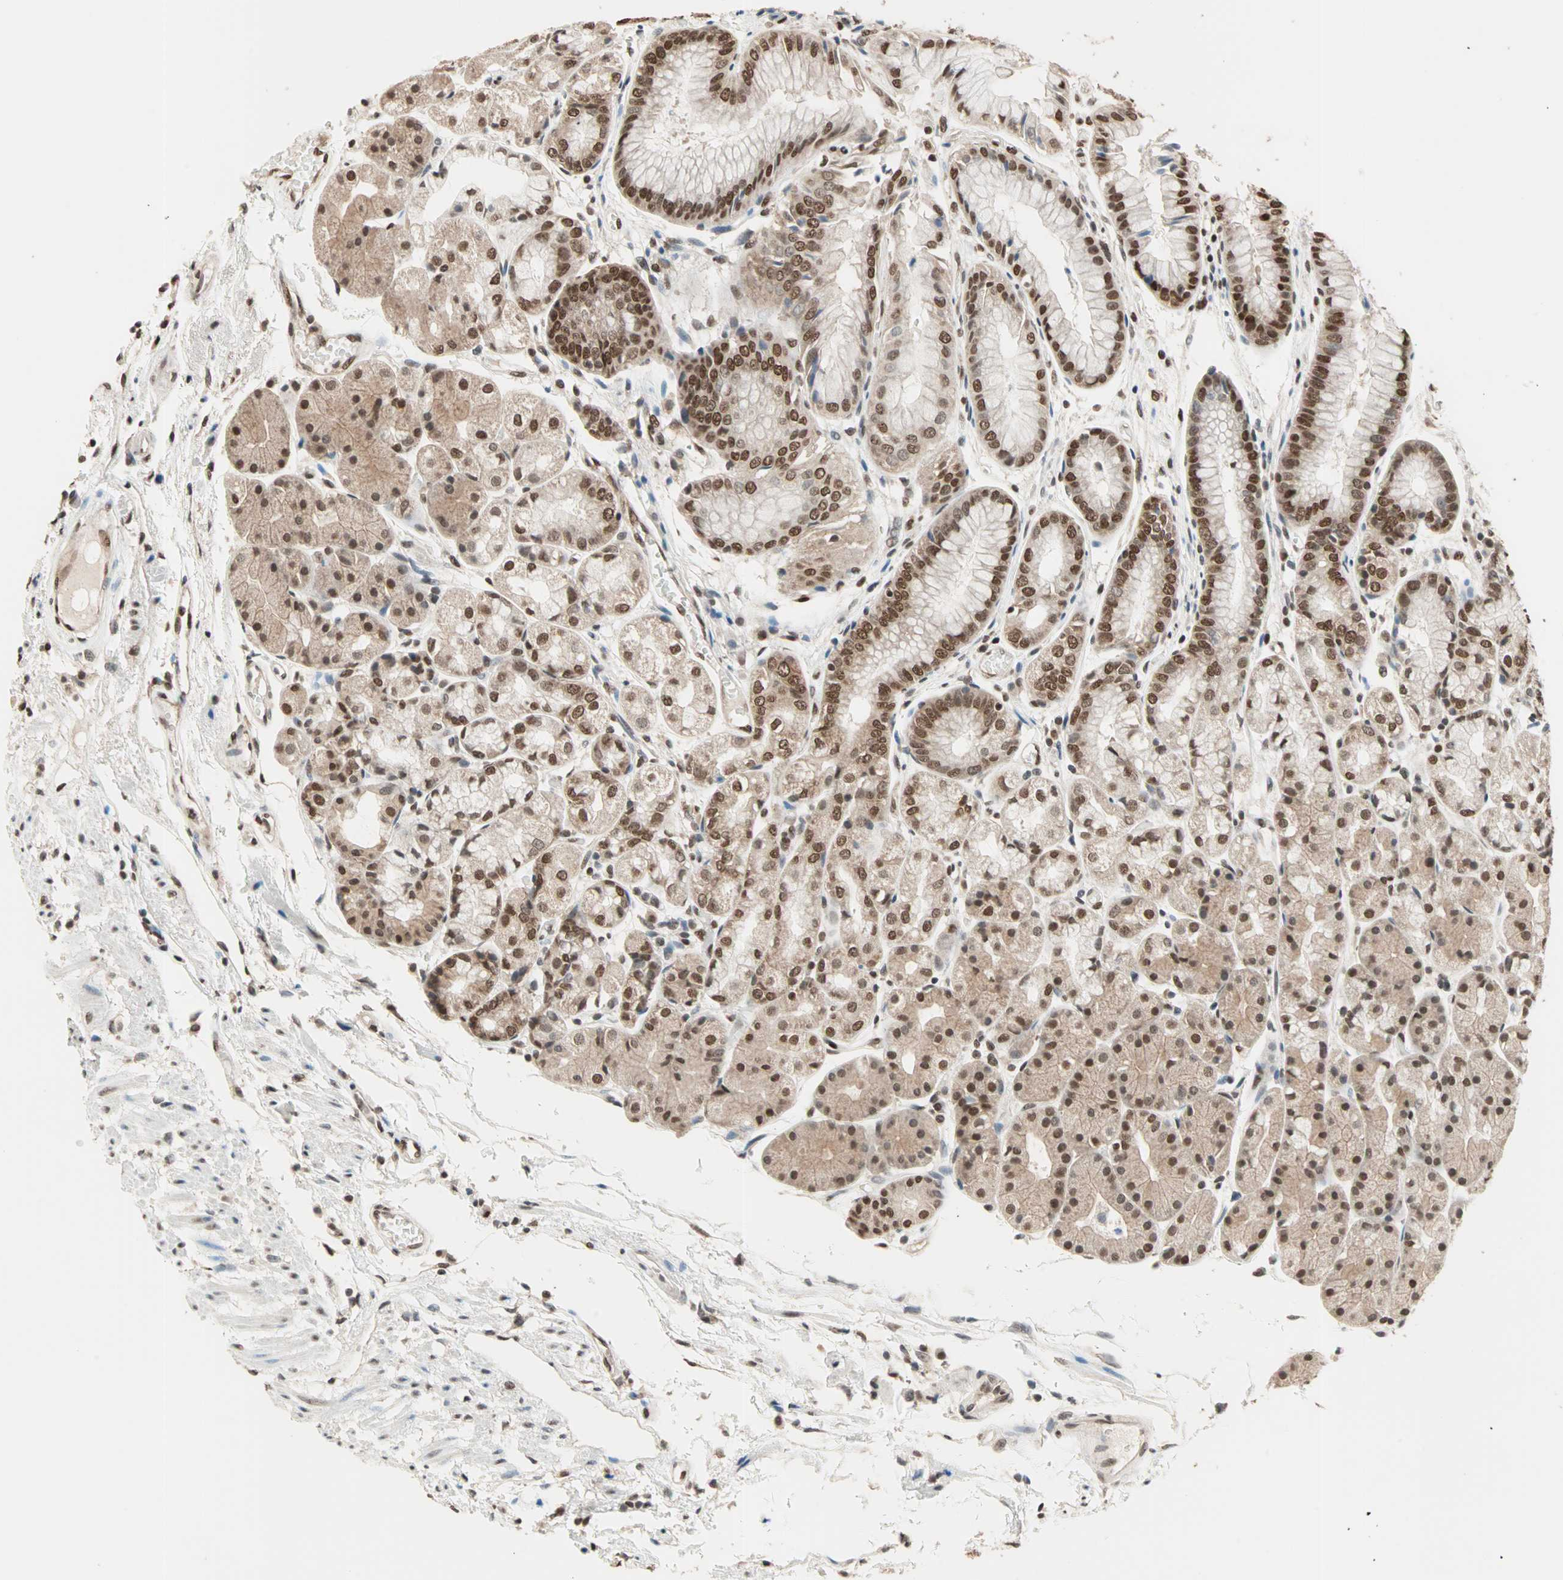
{"staining": {"intensity": "strong", "quantity": ">75%", "location": "nuclear"}, "tissue": "stomach", "cell_type": "Glandular cells", "image_type": "normal", "snomed": [{"axis": "morphology", "description": "Normal tissue, NOS"}, {"axis": "topography", "description": "Stomach, upper"}], "caption": "There is high levels of strong nuclear staining in glandular cells of benign stomach, as demonstrated by immunohistochemical staining (brown color).", "gene": "DAZAP1", "patient": {"sex": "male", "age": 72}}